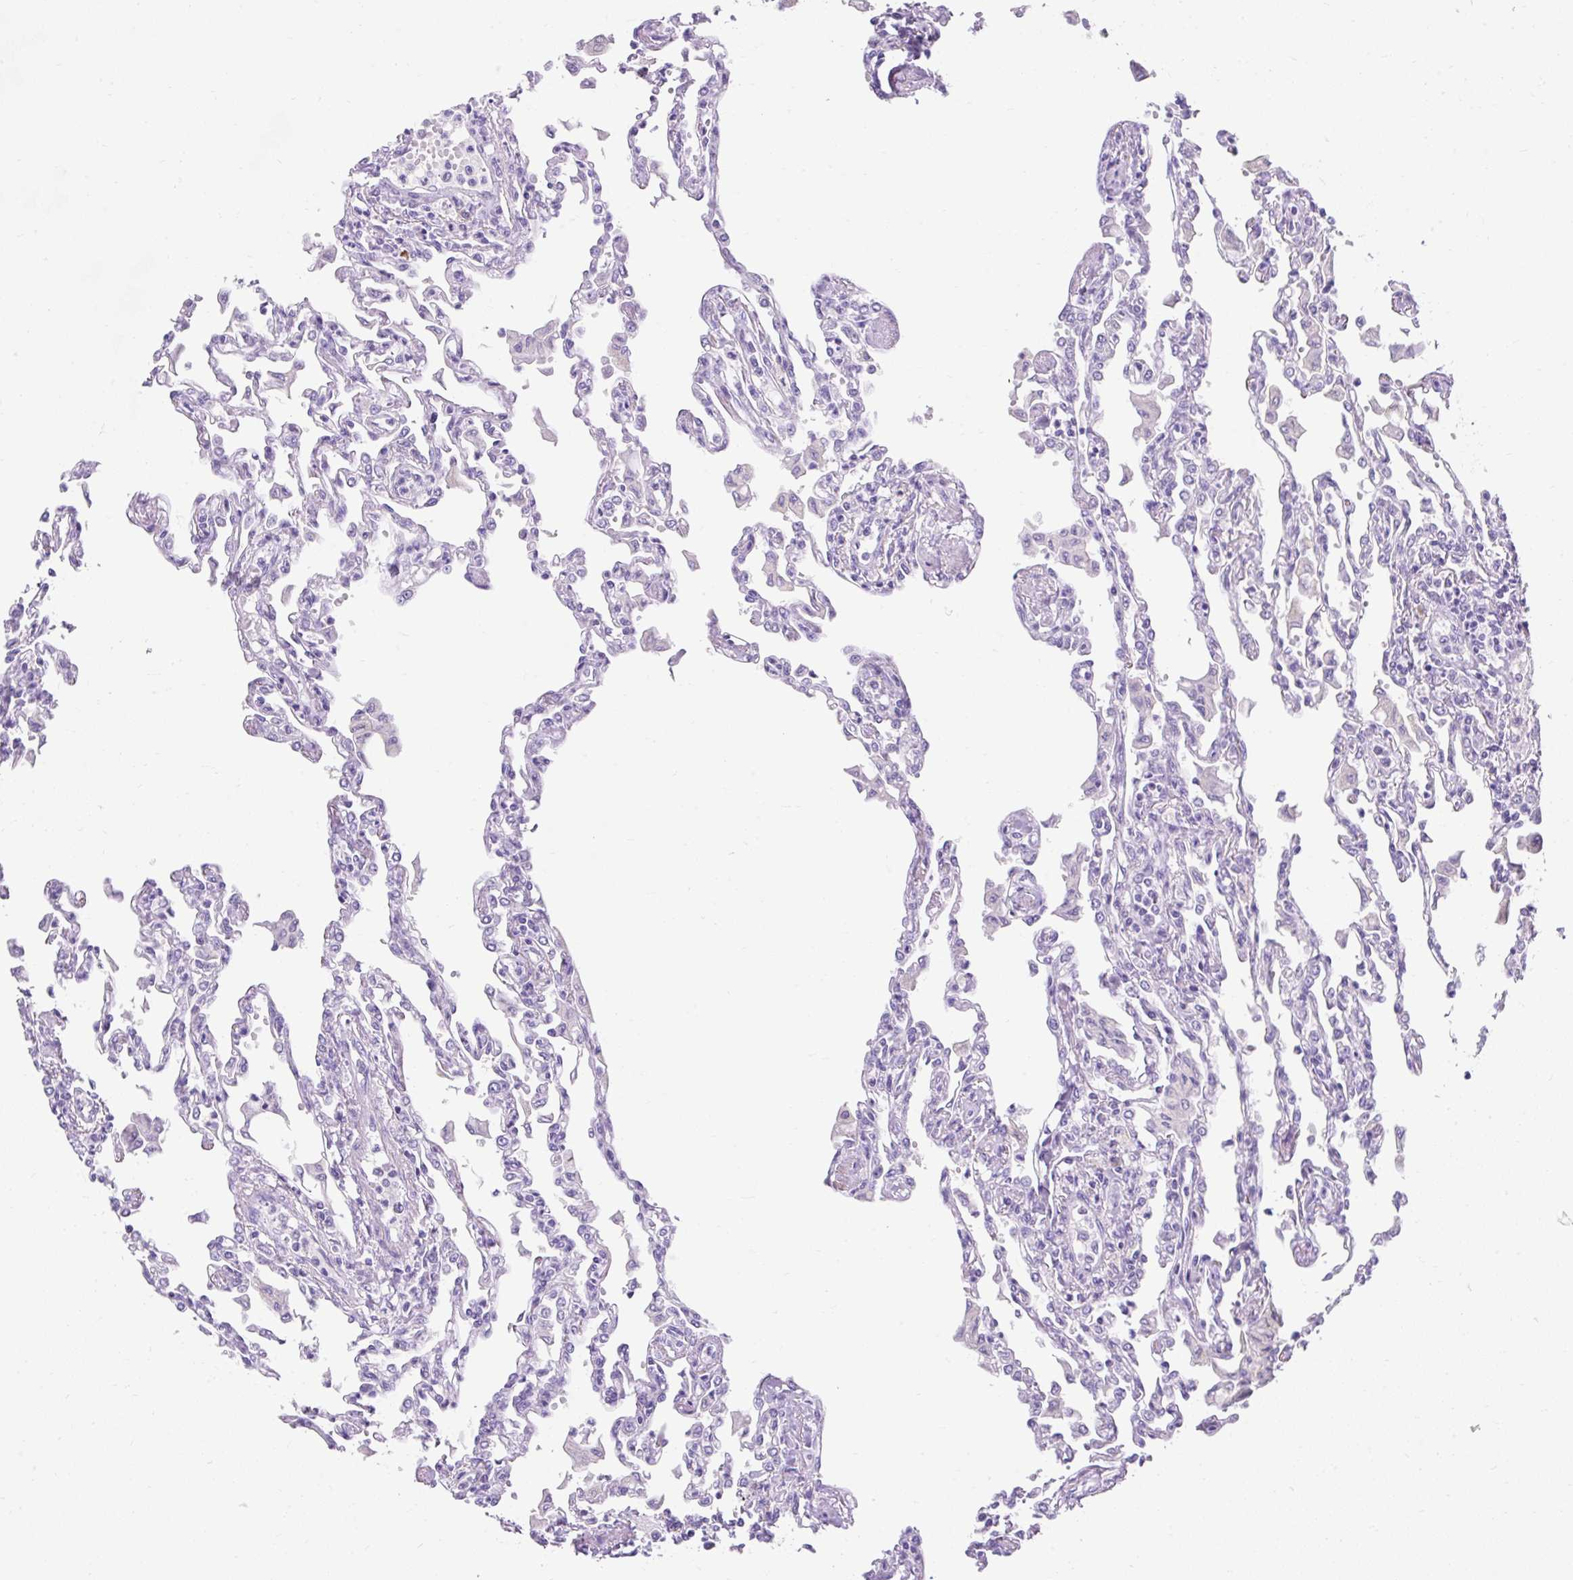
{"staining": {"intensity": "negative", "quantity": "none", "location": "none"}, "tissue": "lung", "cell_type": "Alveolar cells", "image_type": "normal", "snomed": [{"axis": "morphology", "description": "Normal tissue, NOS"}, {"axis": "topography", "description": "Bronchus"}, {"axis": "topography", "description": "Lung"}], "caption": "Immunohistochemistry micrograph of normal lung: human lung stained with DAB exhibits no significant protein expression in alveolar cells. (DAB immunohistochemistry (IHC) with hematoxylin counter stain).", "gene": "GOLGA8A", "patient": {"sex": "female", "age": 49}}